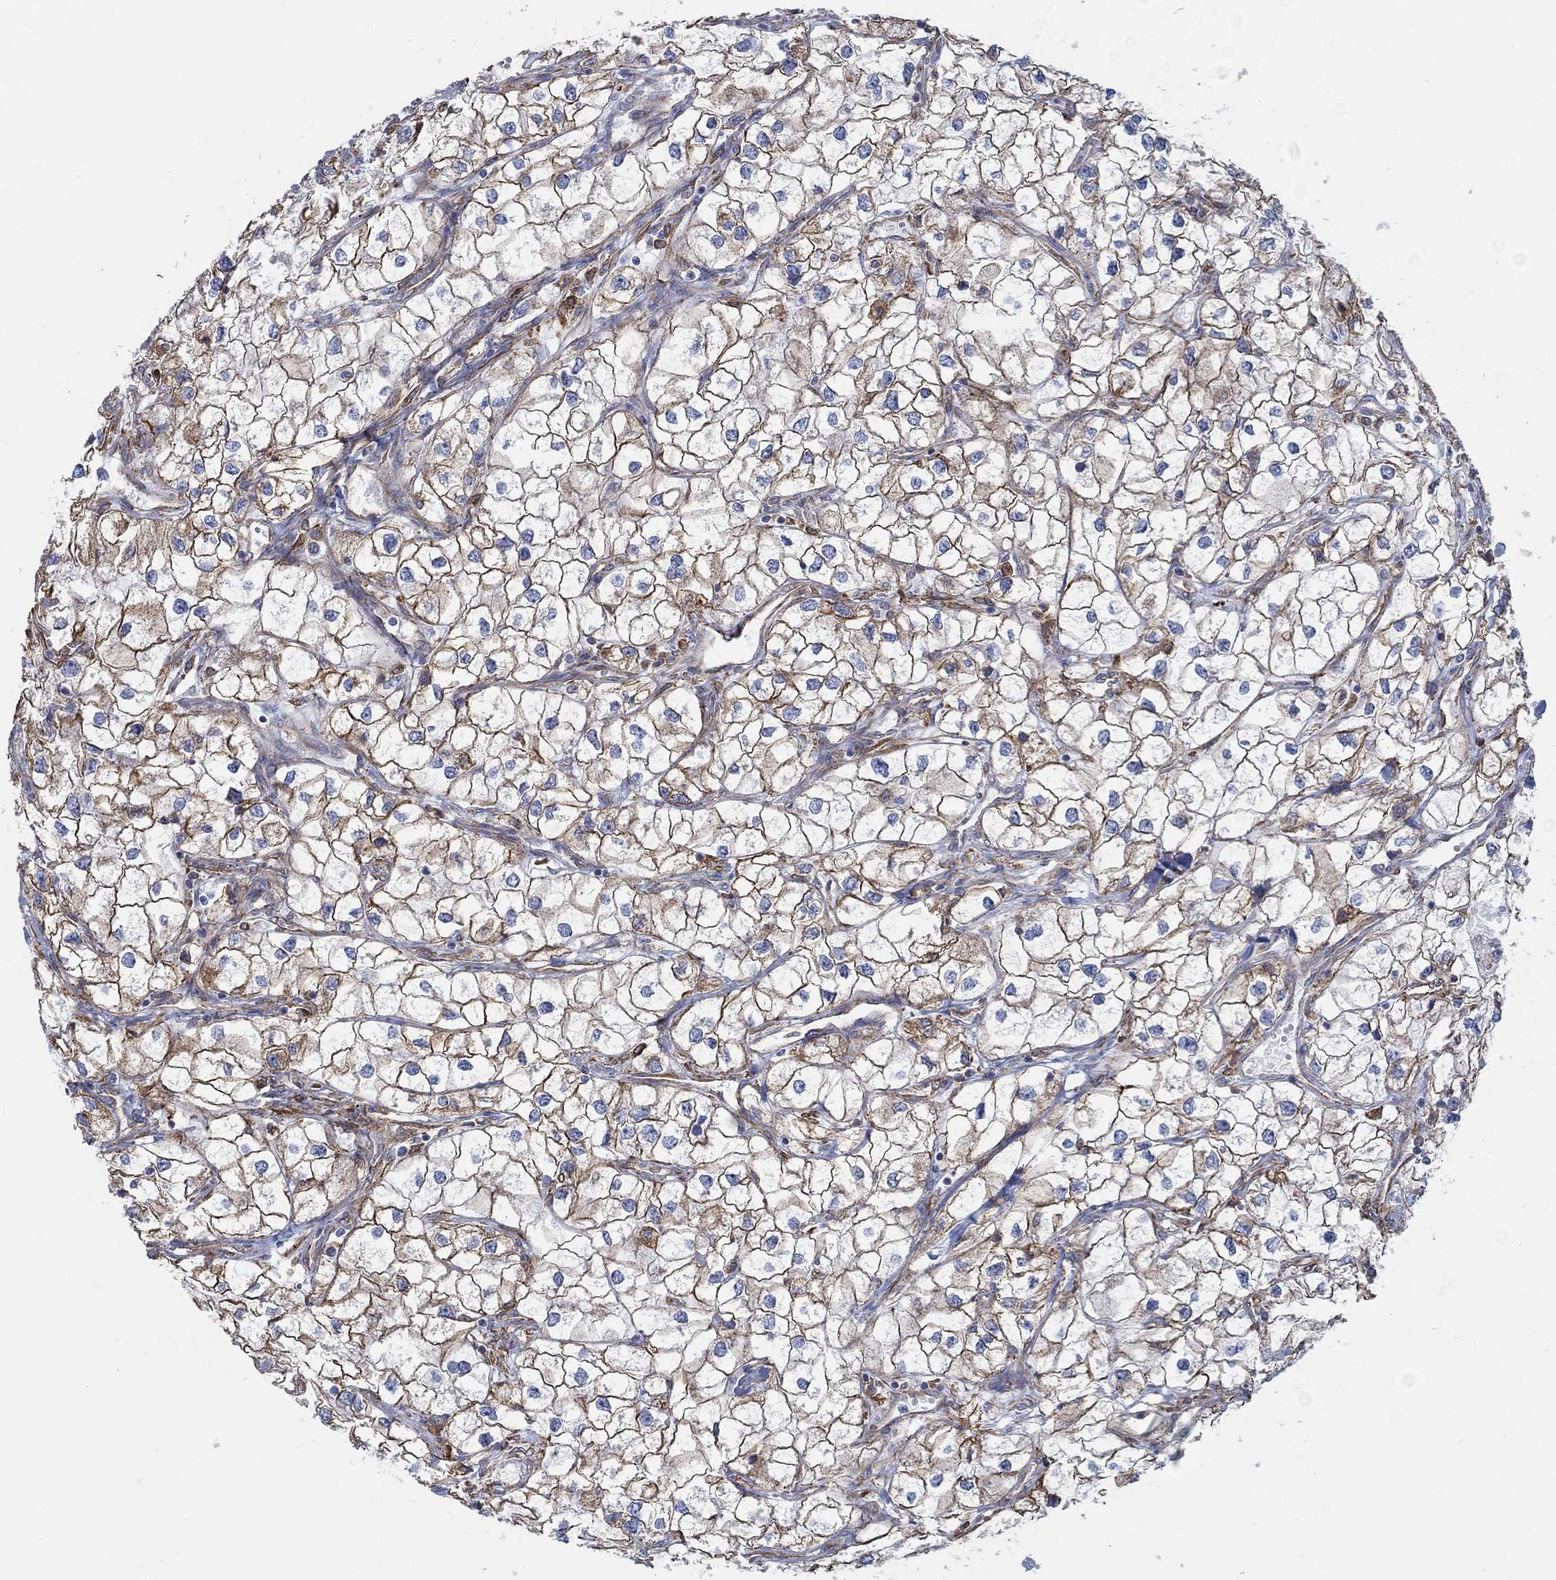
{"staining": {"intensity": "strong", "quantity": "25%-75%", "location": "cytoplasmic/membranous"}, "tissue": "renal cancer", "cell_type": "Tumor cells", "image_type": "cancer", "snomed": [{"axis": "morphology", "description": "Adenocarcinoma, NOS"}, {"axis": "topography", "description": "Kidney"}], "caption": "Renal adenocarcinoma tissue exhibits strong cytoplasmic/membranous expression in approximately 25%-75% of tumor cells, visualized by immunohistochemistry.", "gene": "STC2", "patient": {"sex": "male", "age": 59}}